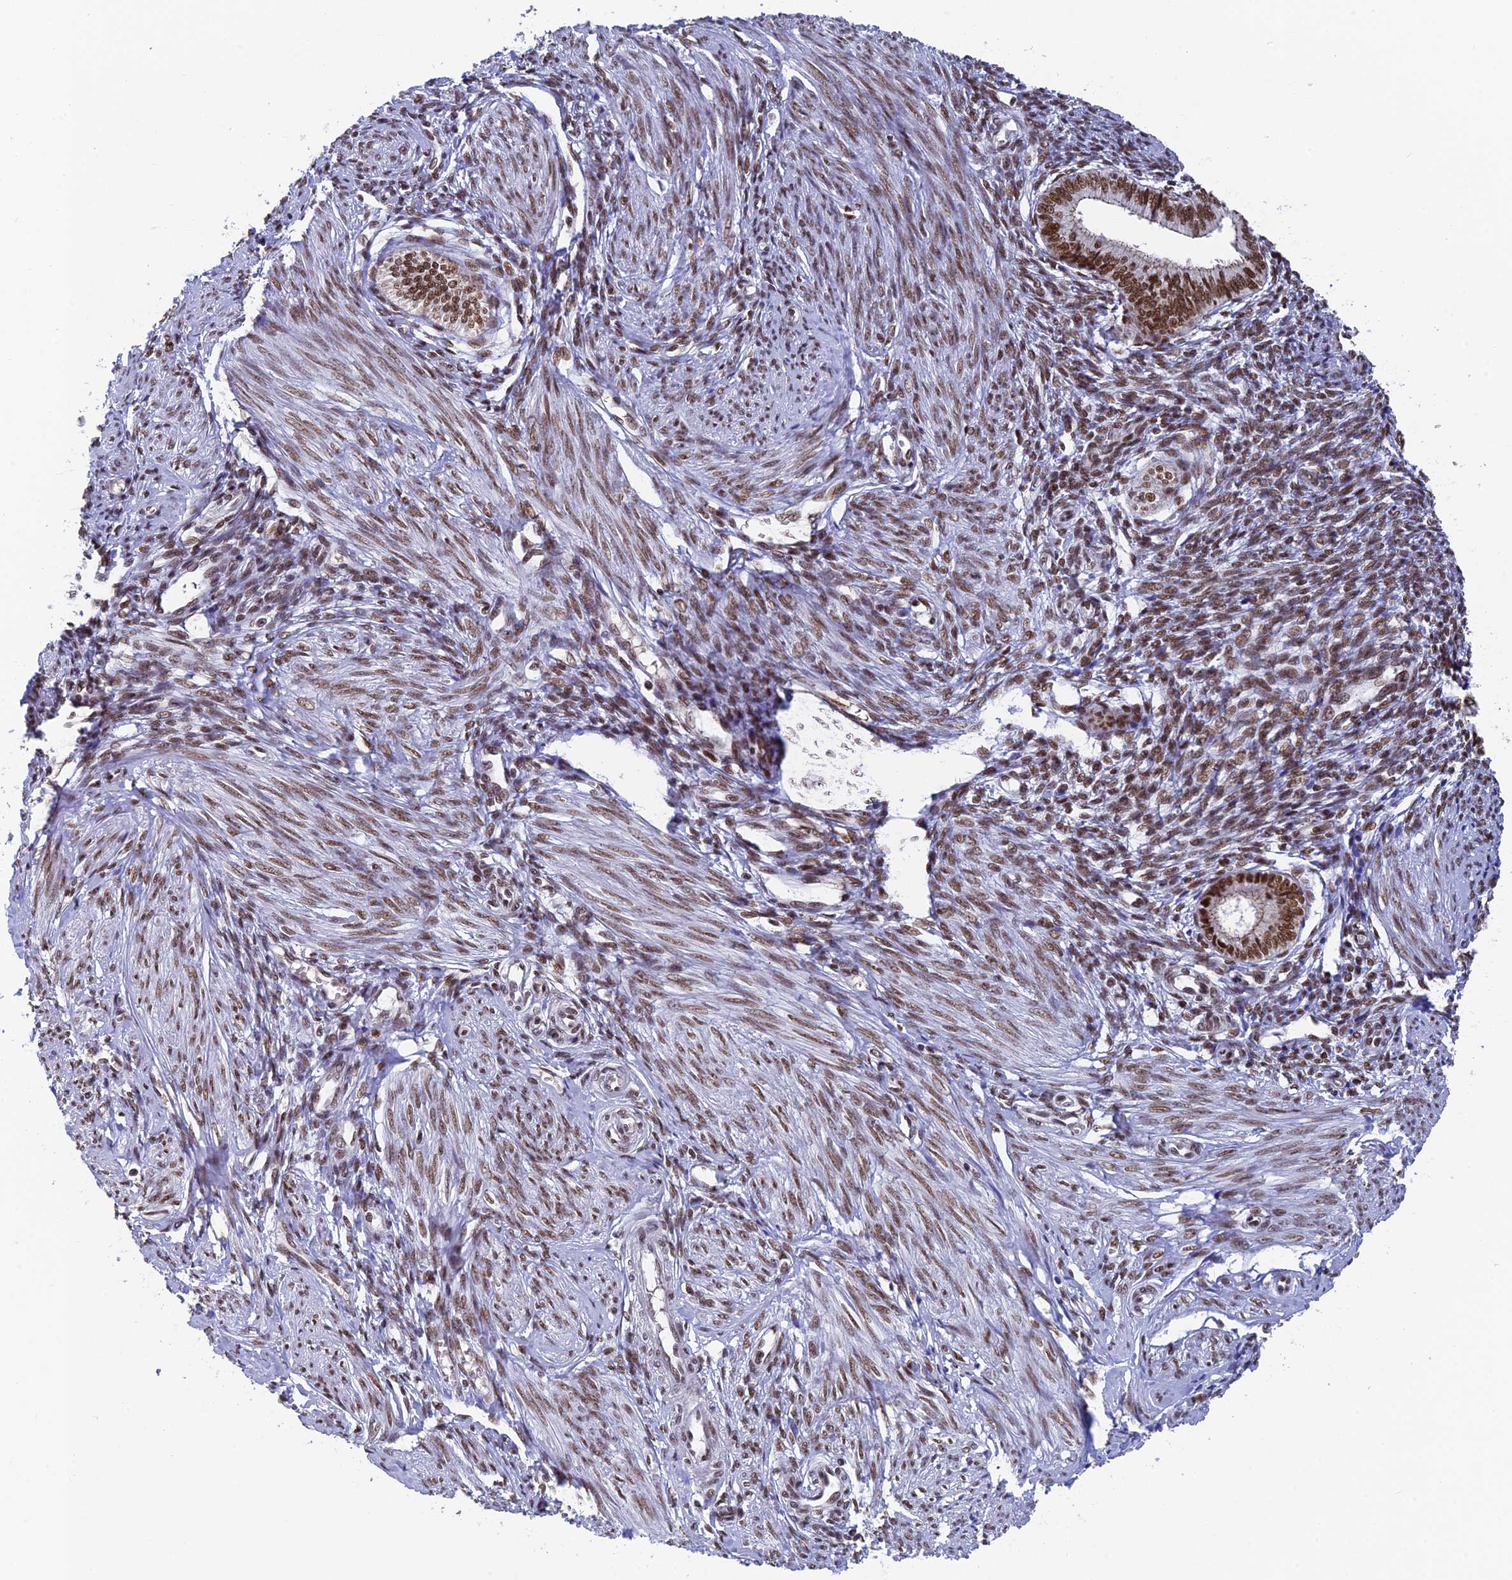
{"staining": {"intensity": "moderate", "quantity": ">75%", "location": "nuclear"}, "tissue": "endometrium", "cell_type": "Cells in endometrial stroma", "image_type": "normal", "snomed": [{"axis": "morphology", "description": "Normal tissue, NOS"}, {"axis": "topography", "description": "Endometrium"}], "caption": "A high-resolution image shows IHC staining of benign endometrium, which reveals moderate nuclear staining in approximately >75% of cells in endometrial stroma. Using DAB (3,3'-diaminobenzidine) (brown) and hematoxylin (blue) stains, captured at high magnification using brightfield microscopy.", "gene": "EEF1AKMT3", "patient": {"sex": "female", "age": 46}}